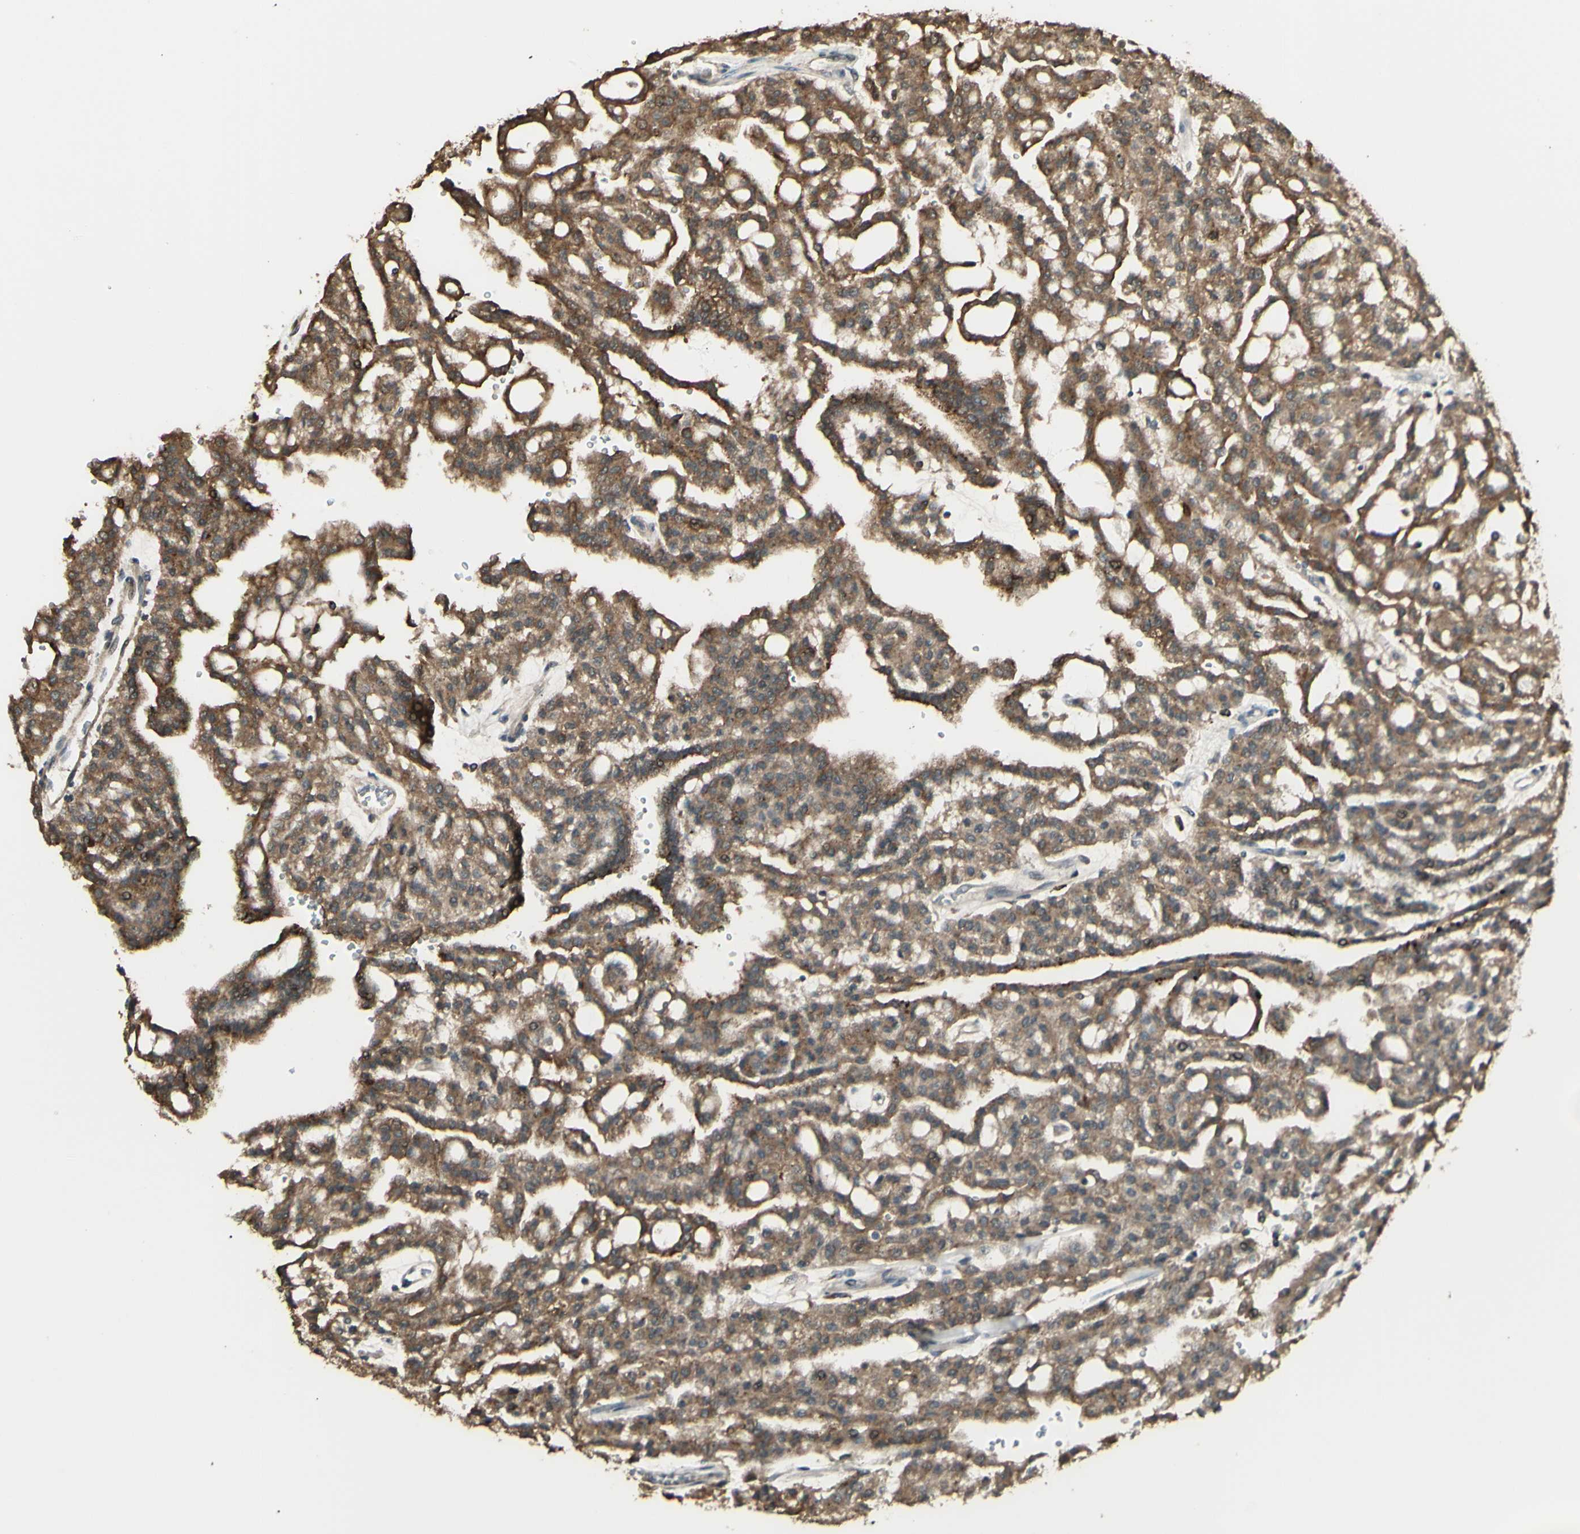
{"staining": {"intensity": "moderate", "quantity": ">75%", "location": "cytoplasmic/membranous"}, "tissue": "renal cancer", "cell_type": "Tumor cells", "image_type": "cancer", "snomed": [{"axis": "morphology", "description": "Adenocarcinoma, NOS"}, {"axis": "topography", "description": "Kidney"}], "caption": "Renal cancer was stained to show a protein in brown. There is medium levels of moderate cytoplasmic/membranous staining in about >75% of tumor cells.", "gene": "GNAS", "patient": {"sex": "male", "age": 63}}